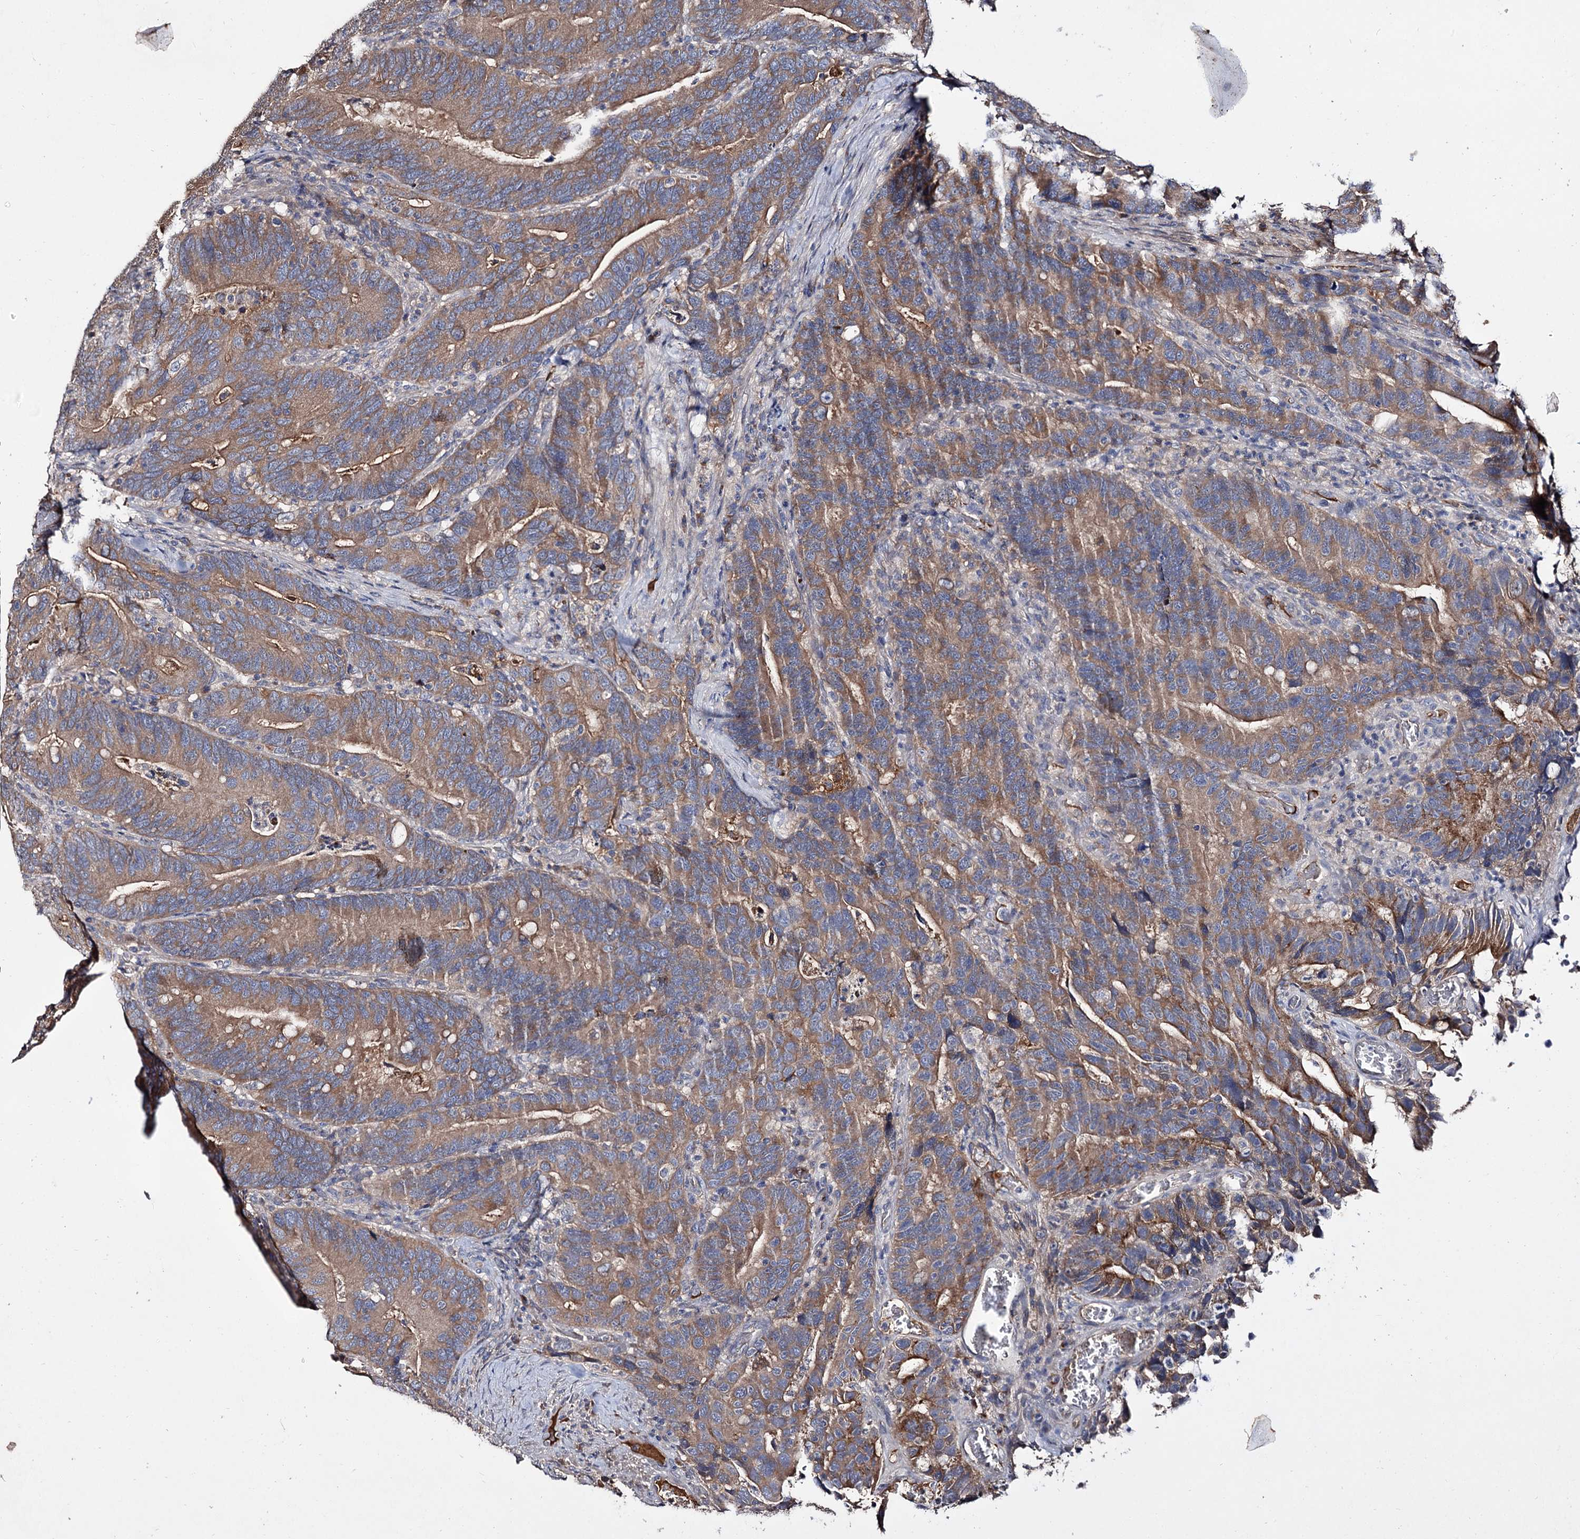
{"staining": {"intensity": "moderate", "quantity": ">75%", "location": "cytoplasmic/membranous"}, "tissue": "colorectal cancer", "cell_type": "Tumor cells", "image_type": "cancer", "snomed": [{"axis": "morphology", "description": "Adenocarcinoma, NOS"}, {"axis": "topography", "description": "Colon"}], "caption": "Protein staining of adenocarcinoma (colorectal) tissue demonstrates moderate cytoplasmic/membranous positivity in about >75% of tumor cells.", "gene": "ARFIP2", "patient": {"sex": "female", "age": 66}}